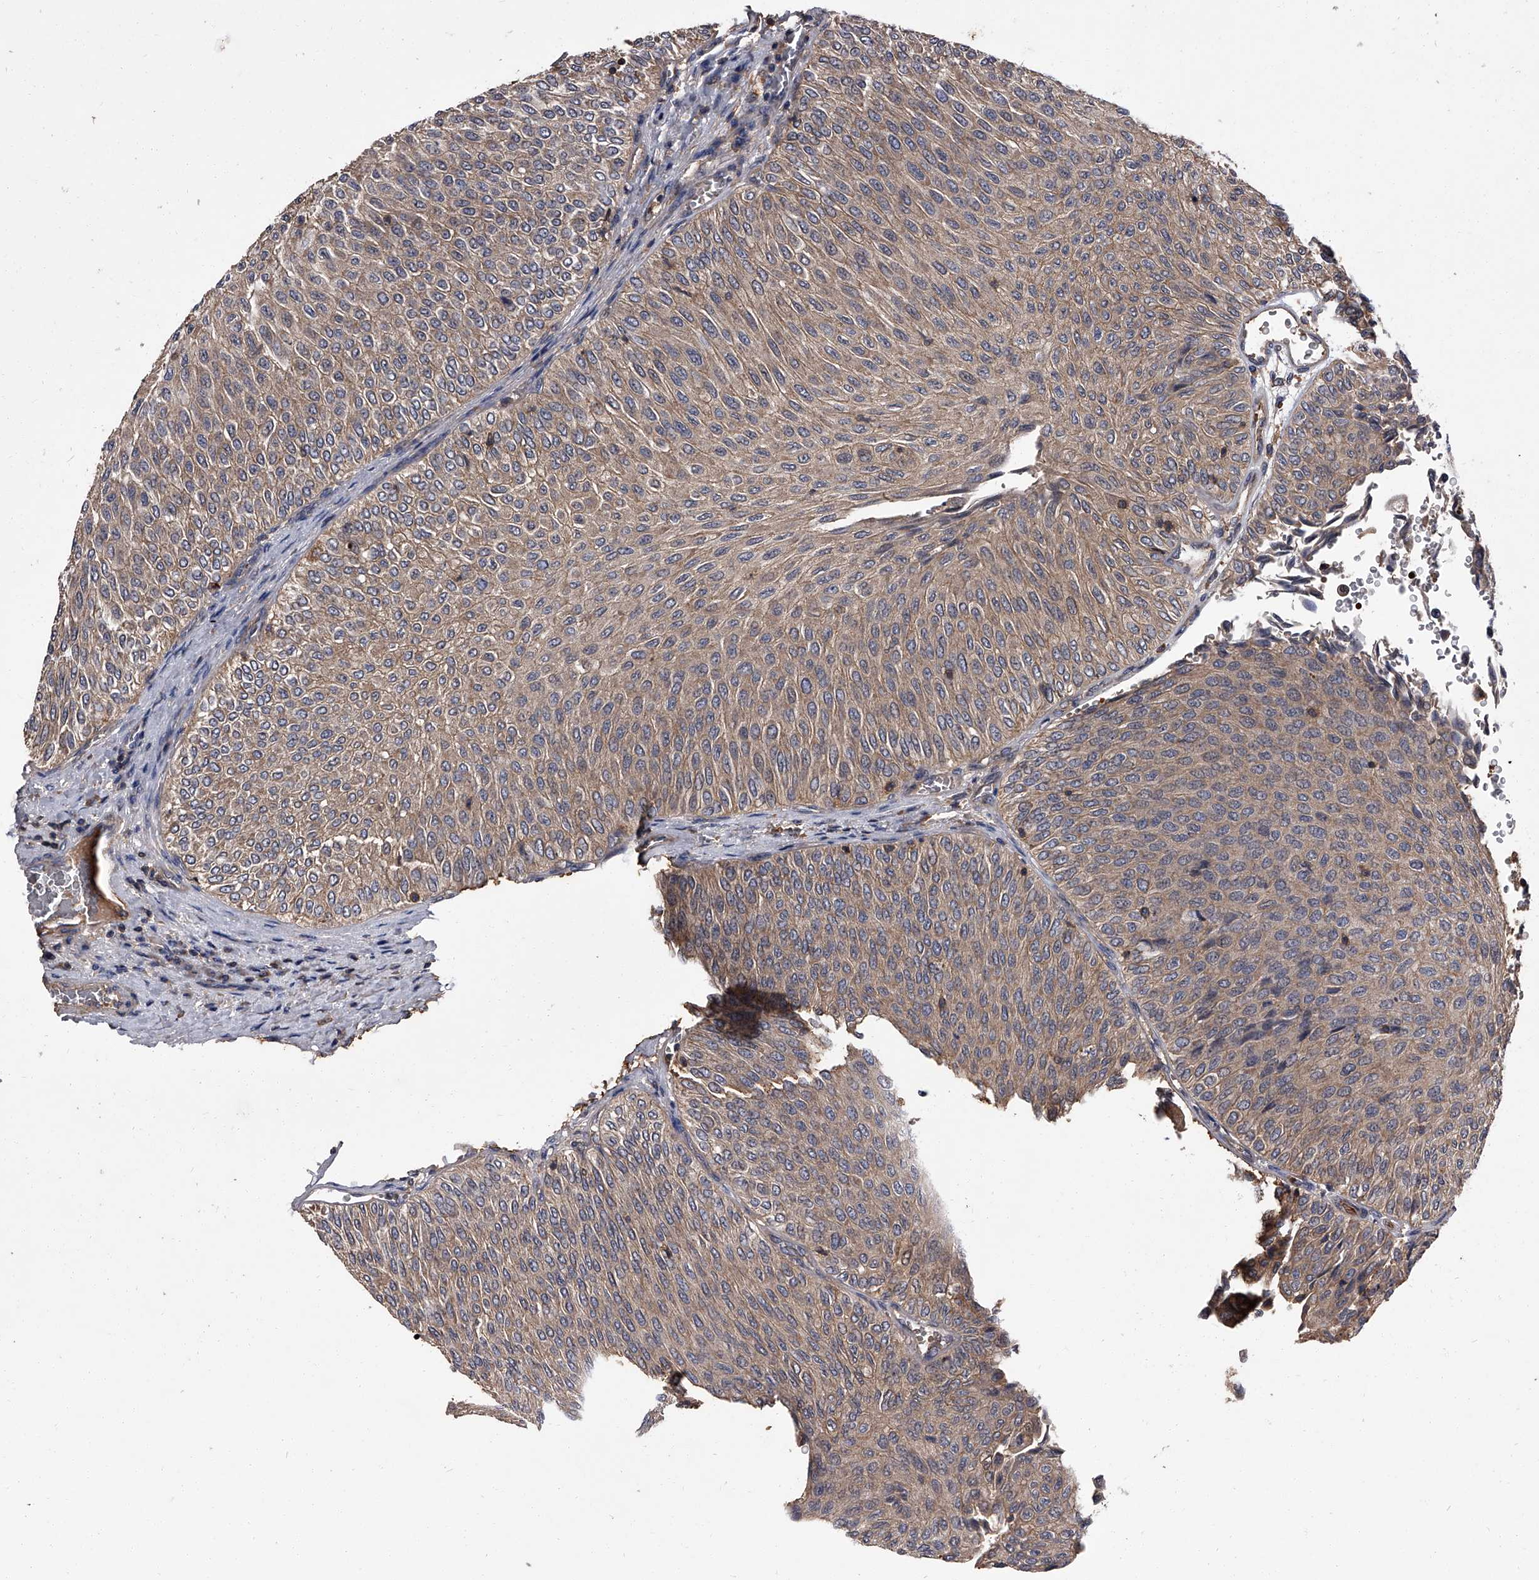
{"staining": {"intensity": "moderate", "quantity": ">75%", "location": "cytoplasmic/membranous"}, "tissue": "urothelial cancer", "cell_type": "Tumor cells", "image_type": "cancer", "snomed": [{"axis": "morphology", "description": "Urothelial carcinoma, Low grade"}, {"axis": "topography", "description": "Urinary bladder"}], "caption": "Urothelial carcinoma (low-grade) stained with a brown dye displays moderate cytoplasmic/membranous positive staining in about >75% of tumor cells.", "gene": "STK36", "patient": {"sex": "male", "age": 78}}